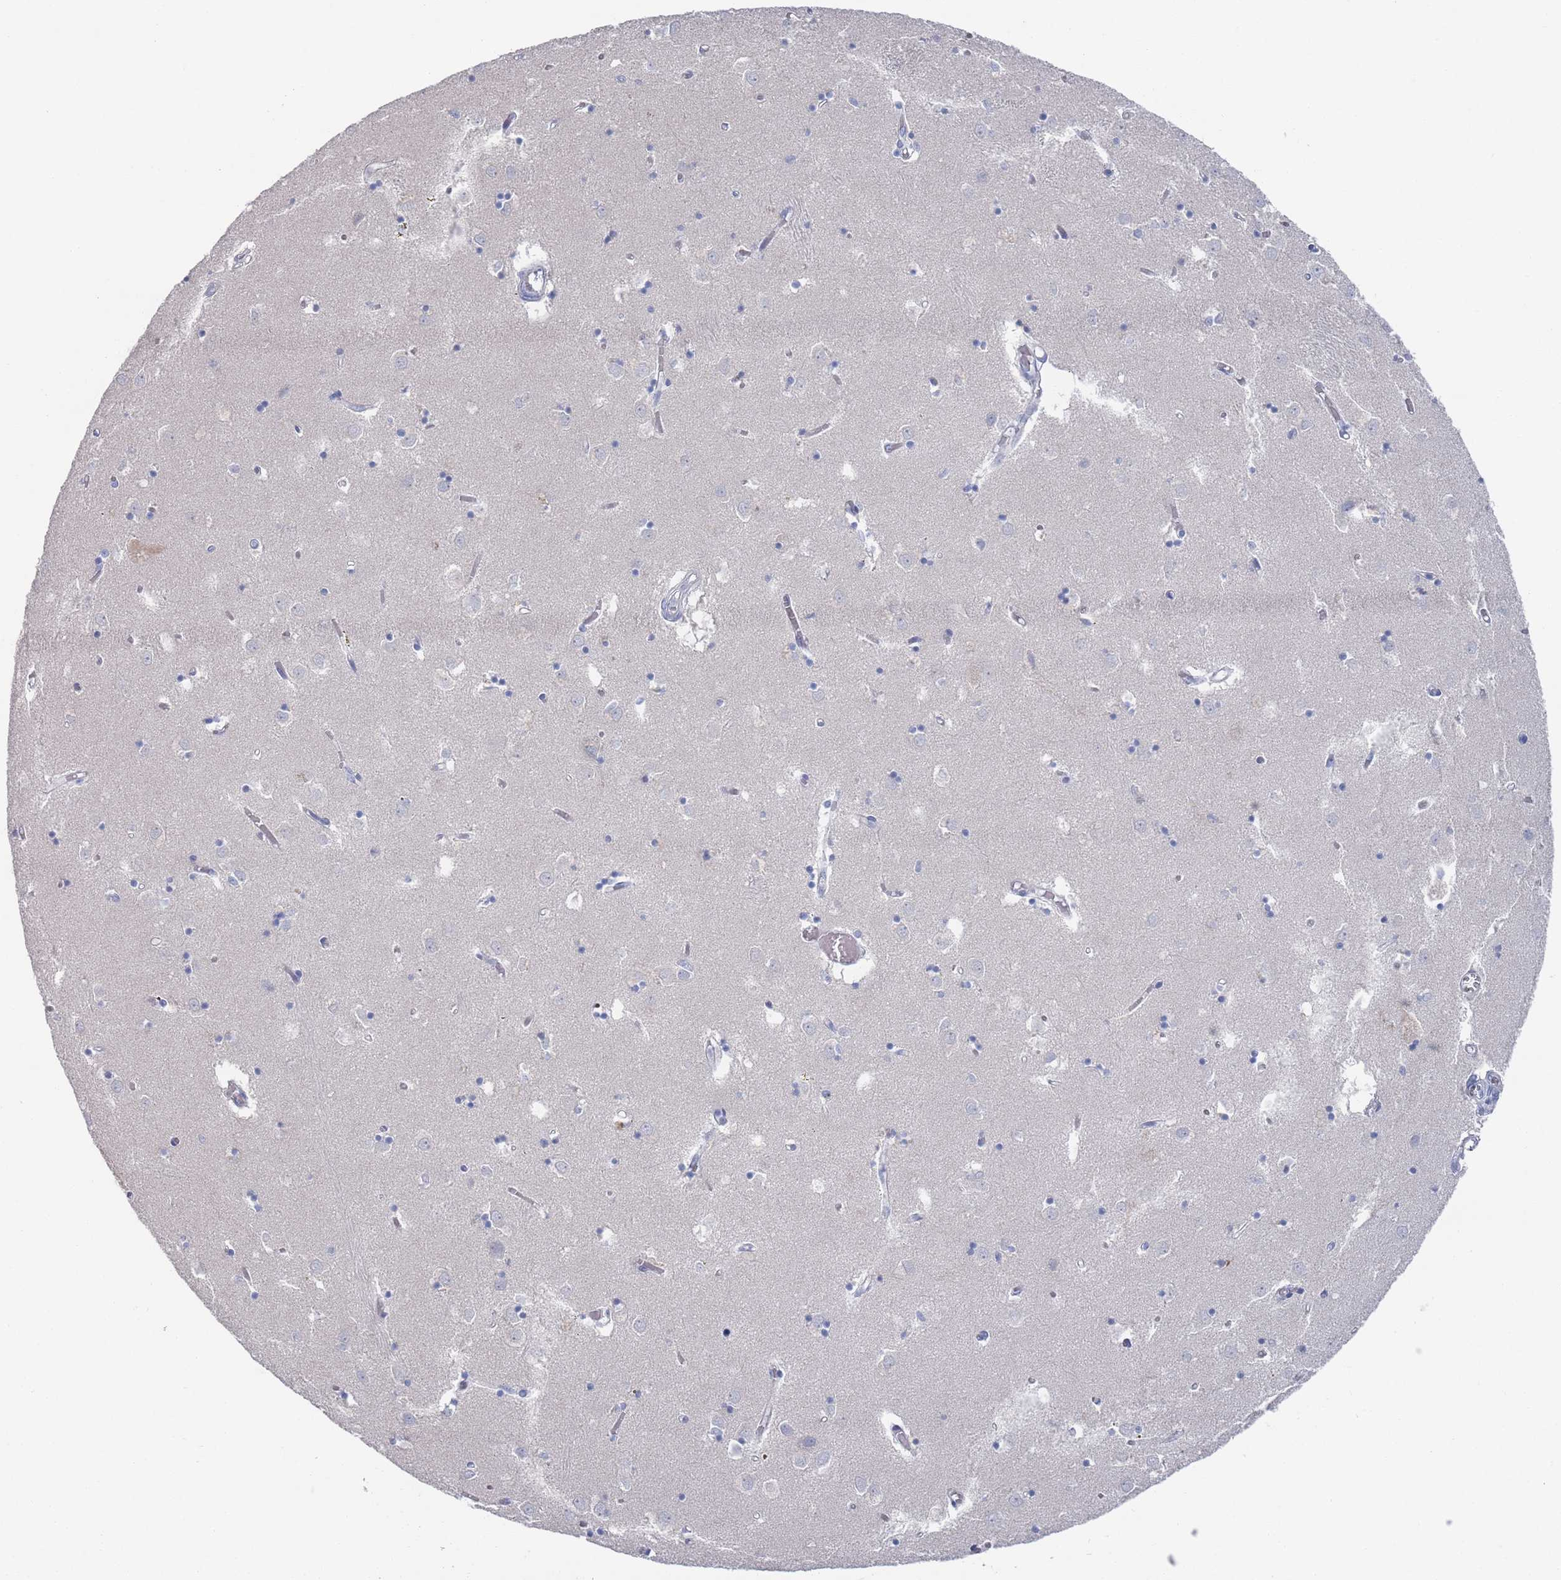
{"staining": {"intensity": "negative", "quantity": "none", "location": "none"}, "tissue": "caudate", "cell_type": "Glial cells", "image_type": "normal", "snomed": [{"axis": "morphology", "description": "Normal tissue, NOS"}, {"axis": "topography", "description": "Lateral ventricle wall"}], "caption": "DAB immunohistochemical staining of benign human caudate reveals no significant positivity in glial cells. Nuclei are stained in blue.", "gene": "TMCO3", "patient": {"sex": "male", "age": 70}}